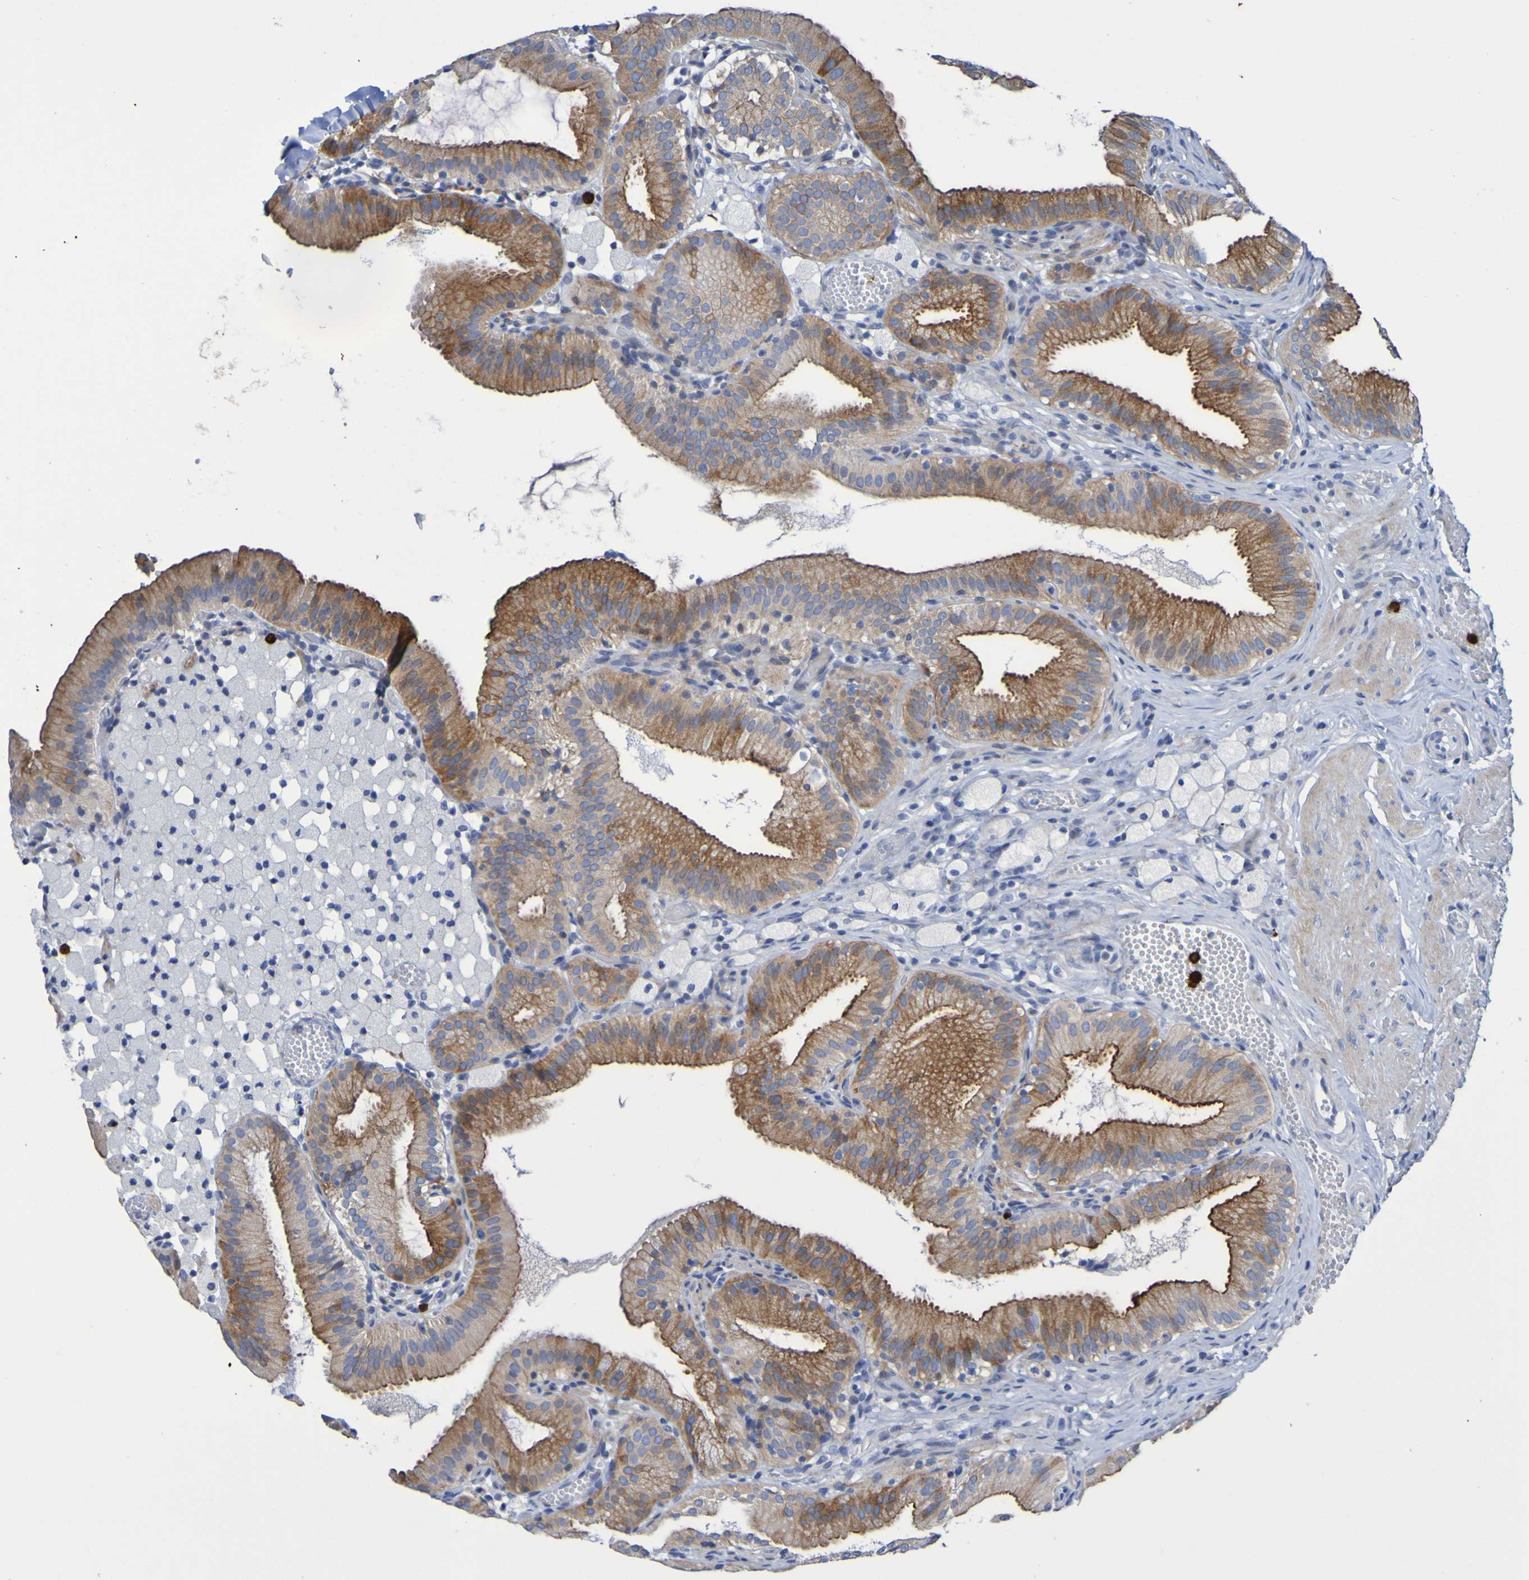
{"staining": {"intensity": "moderate", "quantity": ">75%", "location": "cytoplasmic/membranous"}, "tissue": "gallbladder", "cell_type": "Glandular cells", "image_type": "normal", "snomed": [{"axis": "morphology", "description": "Normal tissue, NOS"}, {"axis": "topography", "description": "Gallbladder"}], "caption": "Brown immunohistochemical staining in normal gallbladder reveals moderate cytoplasmic/membranous staining in about >75% of glandular cells. (Stains: DAB (3,3'-diaminobenzidine) in brown, nuclei in blue, Microscopy: brightfield microscopy at high magnification).", "gene": "C11orf24", "patient": {"sex": "male", "age": 54}}